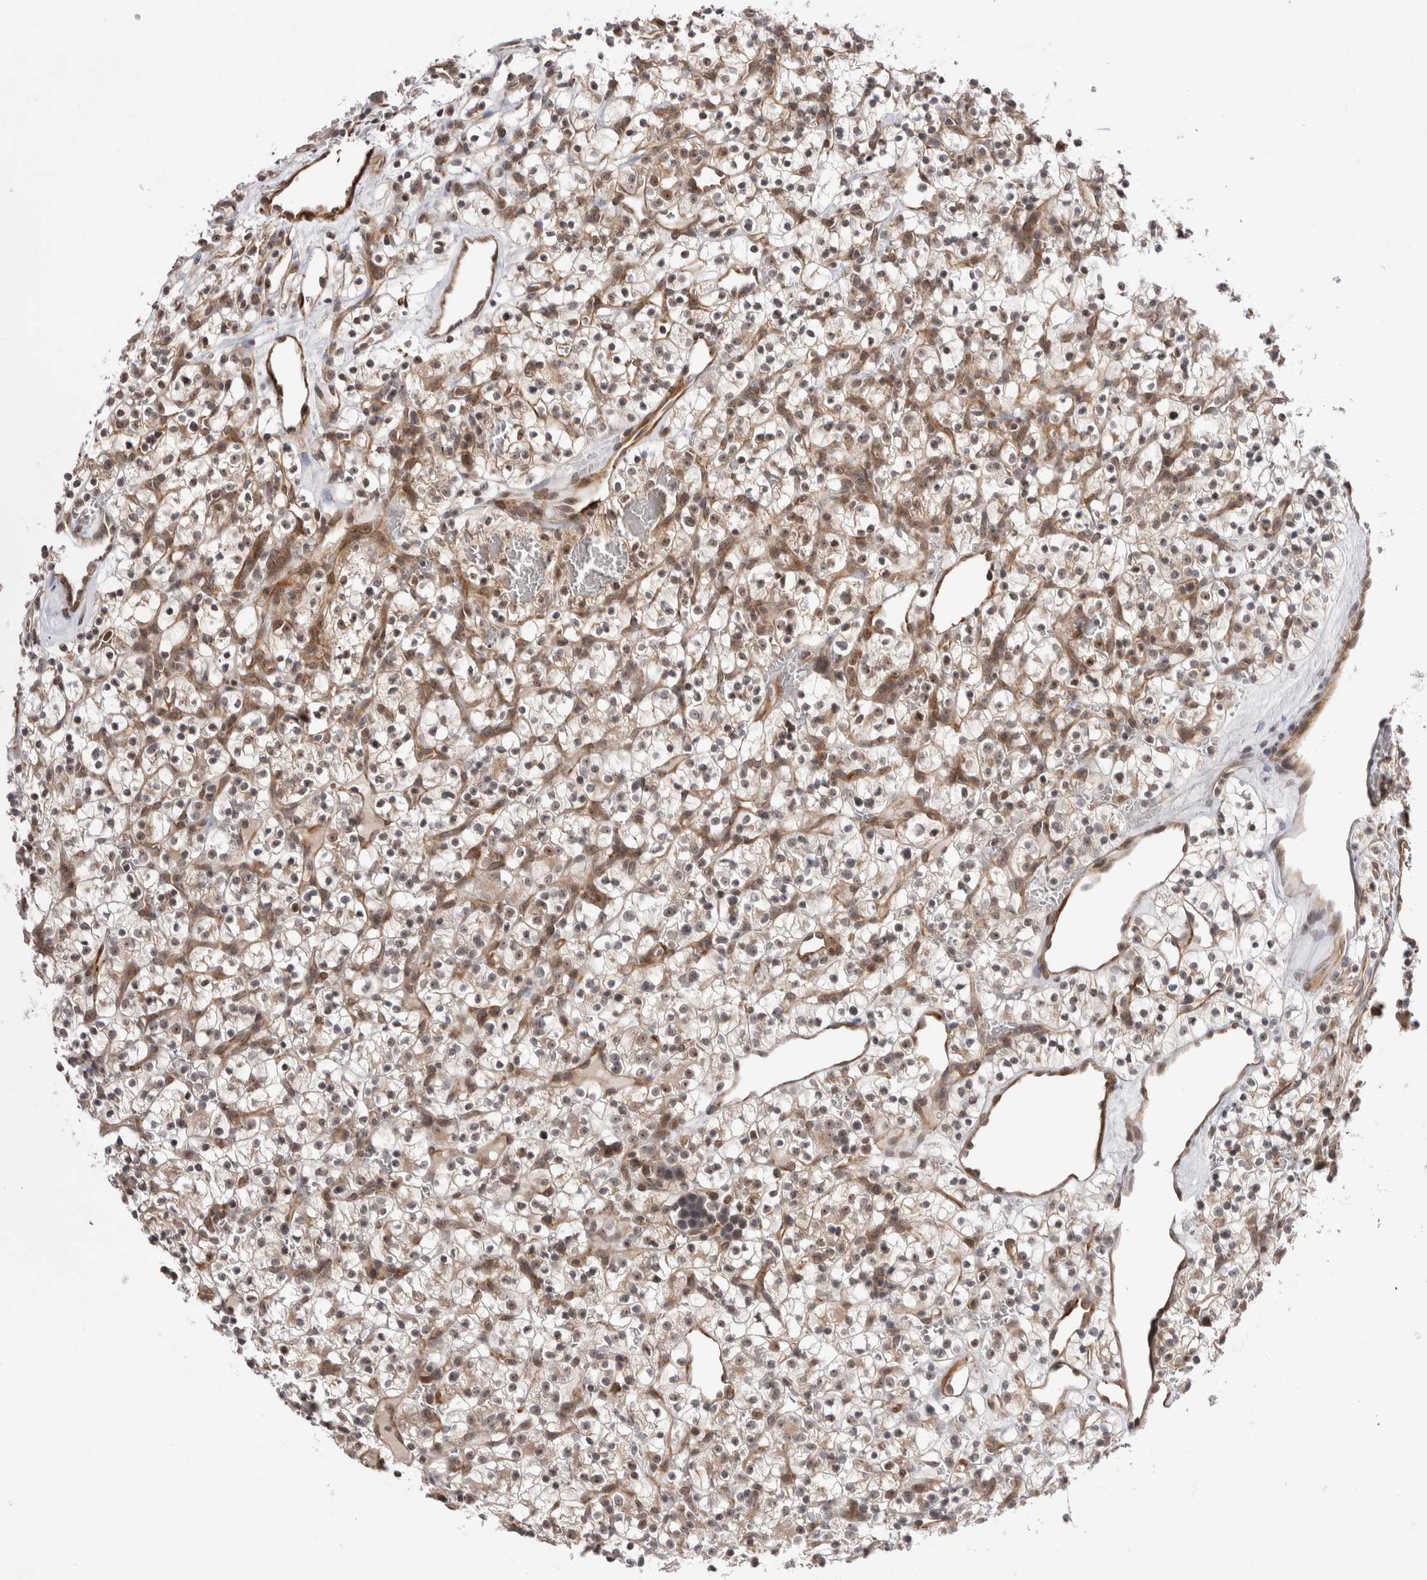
{"staining": {"intensity": "moderate", "quantity": ">75%", "location": "cytoplasmic/membranous,nuclear"}, "tissue": "renal cancer", "cell_type": "Tumor cells", "image_type": "cancer", "snomed": [{"axis": "morphology", "description": "Adenocarcinoma, NOS"}, {"axis": "topography", "description": "Kidney"}], "caption": "Immunohistochemistry (DAB) staining of renal cancer (adenocarcinoma) reveals moderate cytoplasmic/membranous and nuclear protein positivity in about >75% of tumor cells. The protein is stained brown, and the nuclei are stained in blue (DAB IHC with brightfield microscopy, high magnification).", "gene": "EXOSC4", "patient": {"sex": "female", "age": 57}}